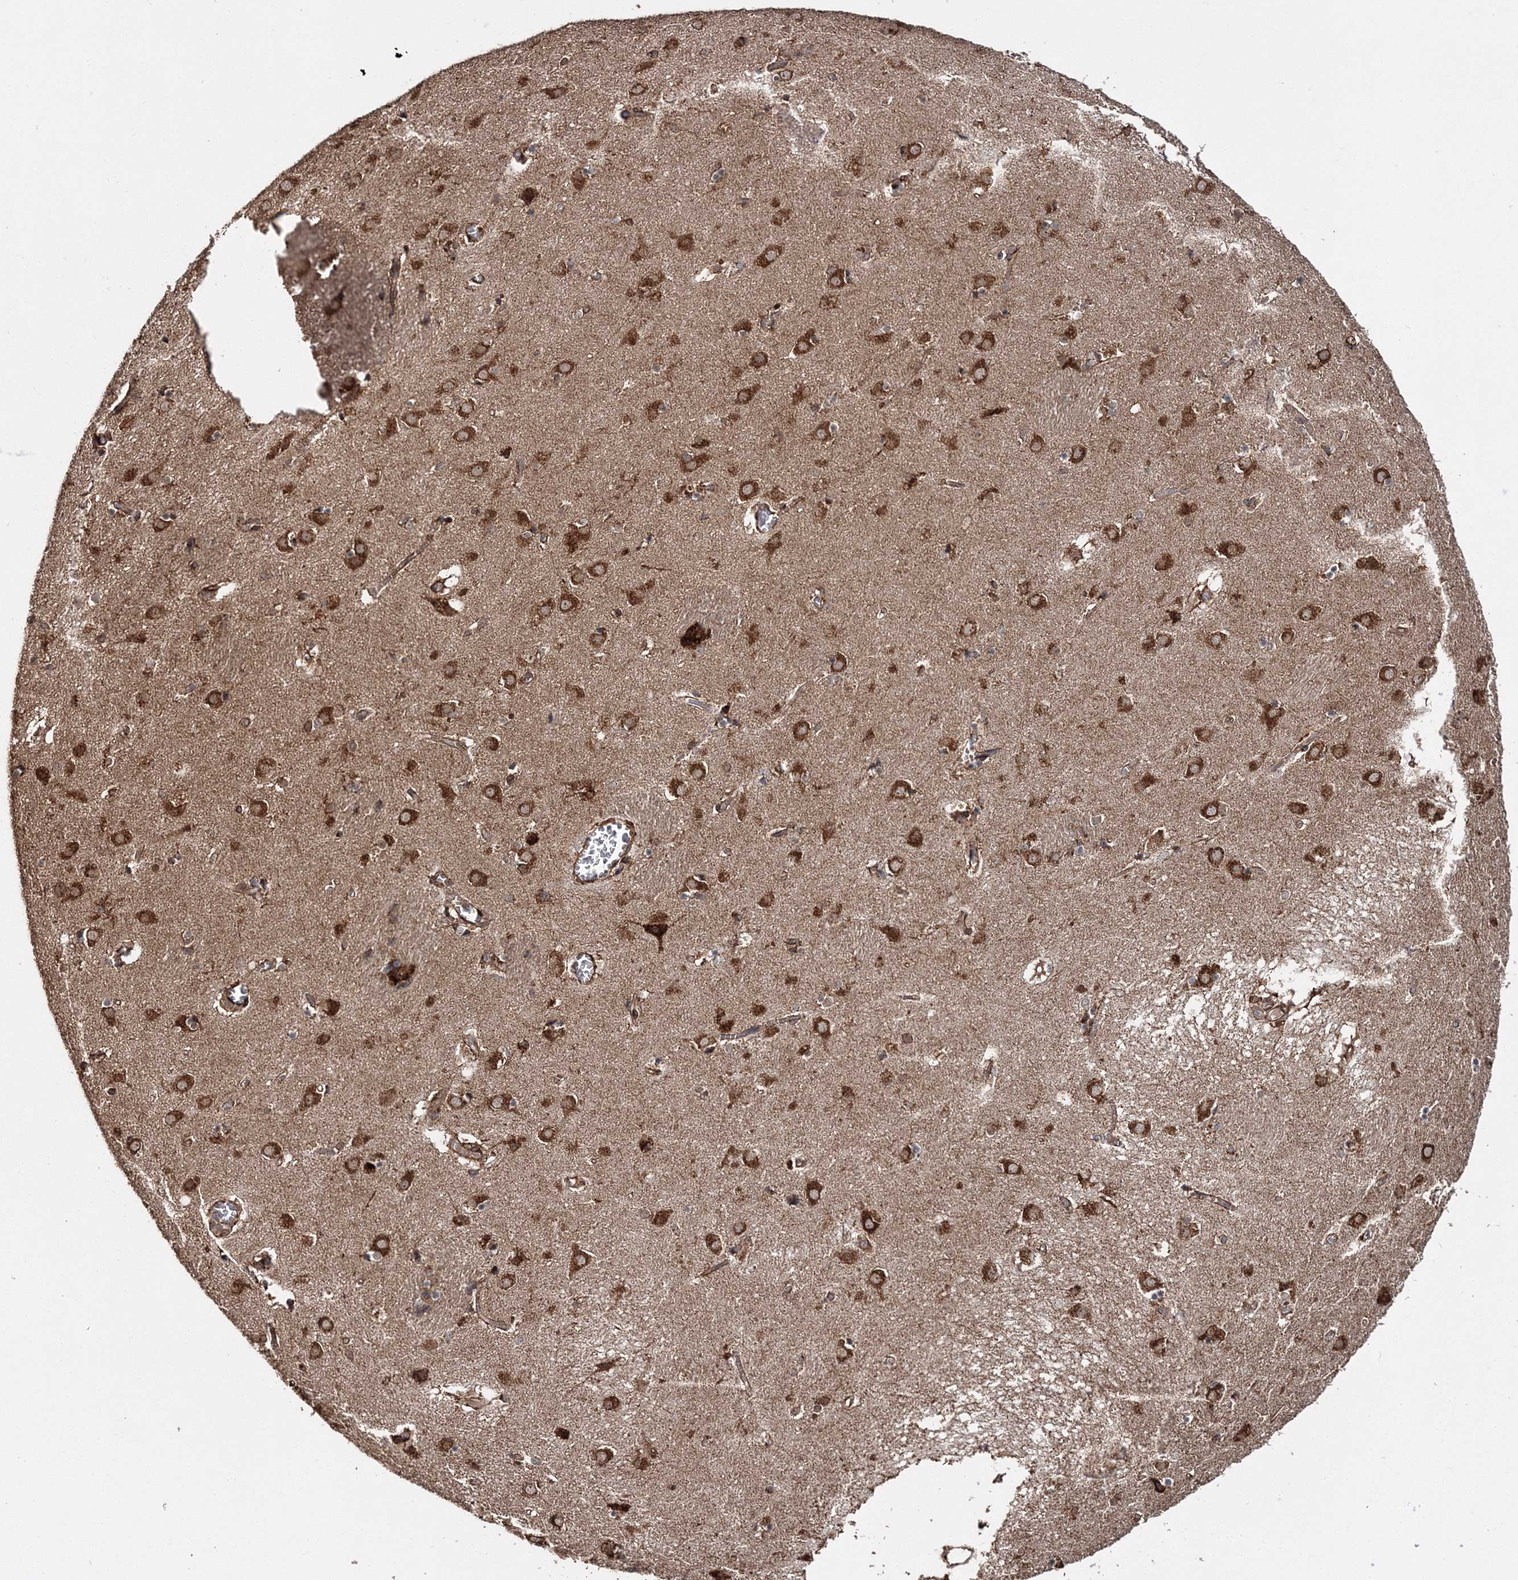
{"staining": {"intensity": "moderate", "quantity": "<25%", "location": "cytoplasmic/membranous"}, "tissue": "caudate", "cell_type": "Glial cells", "image_type": "normal", "snomed": [{"axis": "morphology", "description": "Normal tissue, NOS"}, {"axis": "topography", "description": "Lateral ventricle wall"}], "caption": "The photomicrograph shows staining of benign caudate, revealing moderate cytoplasmic/membranous protein staining (brown color) within glial cells. The protein is shown in brown color, while the nuclei are stained blue.", "gene": "SCRN3", "patient": {"sex": "male", "age": 70}}